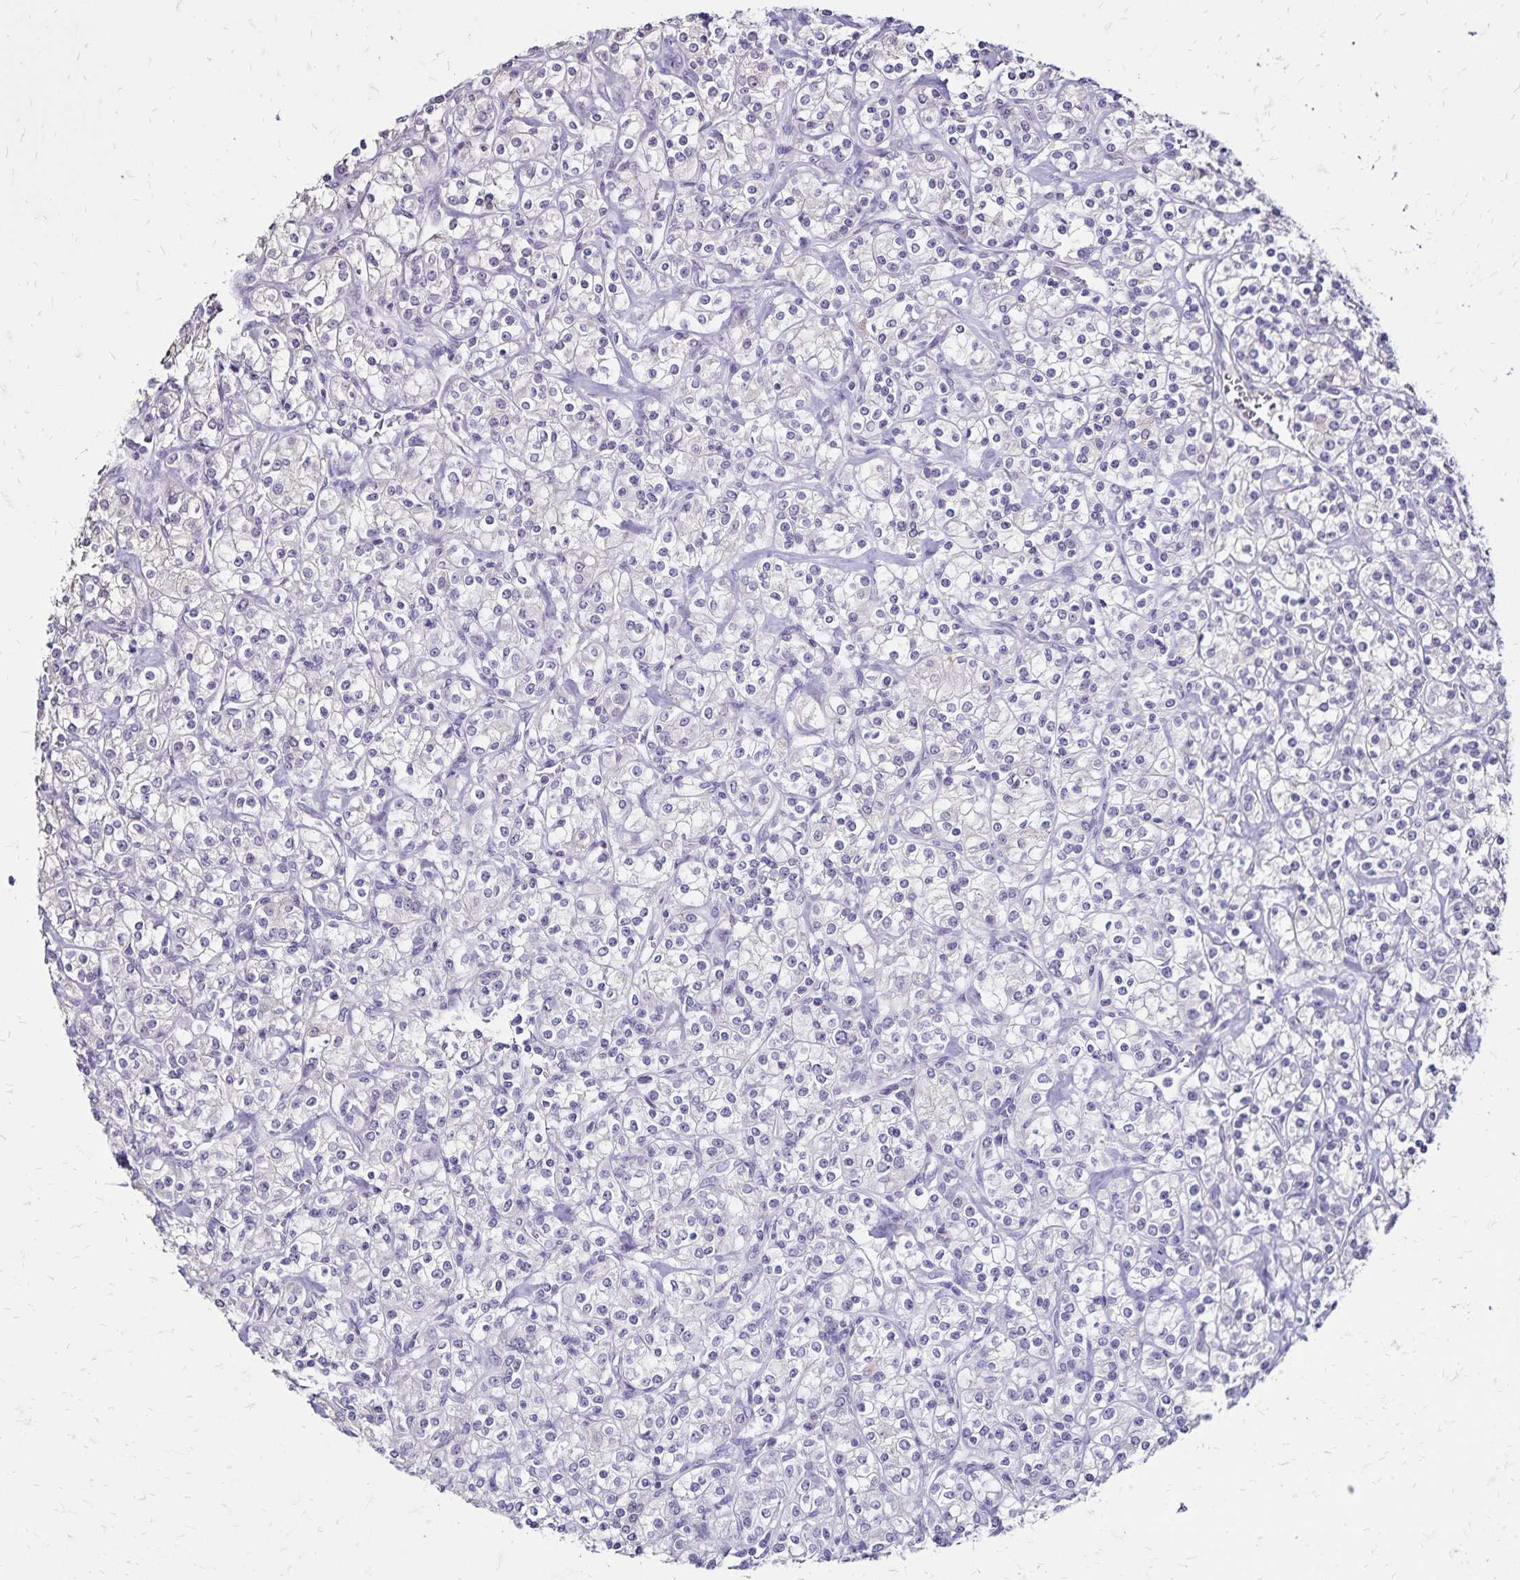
{"staining": {"intensity": "negative", "quantity": "none", "location": "none"}, "tissue": "renal cancer", "cell_type": "Tumor cells", "image_type": "cancer", "snomed": [{"axis": "morphology", "description": "Adenocarcinoma, NOS"}, {"axis": "topography", "description": "Kidney"}], "caption": "Renal adenocarcinoma was stained to show a protein in brown. There is no significant positivity in tumor cells.", "gene": "SH3GL3", "patient": {"sex": "male", "age": 77}}